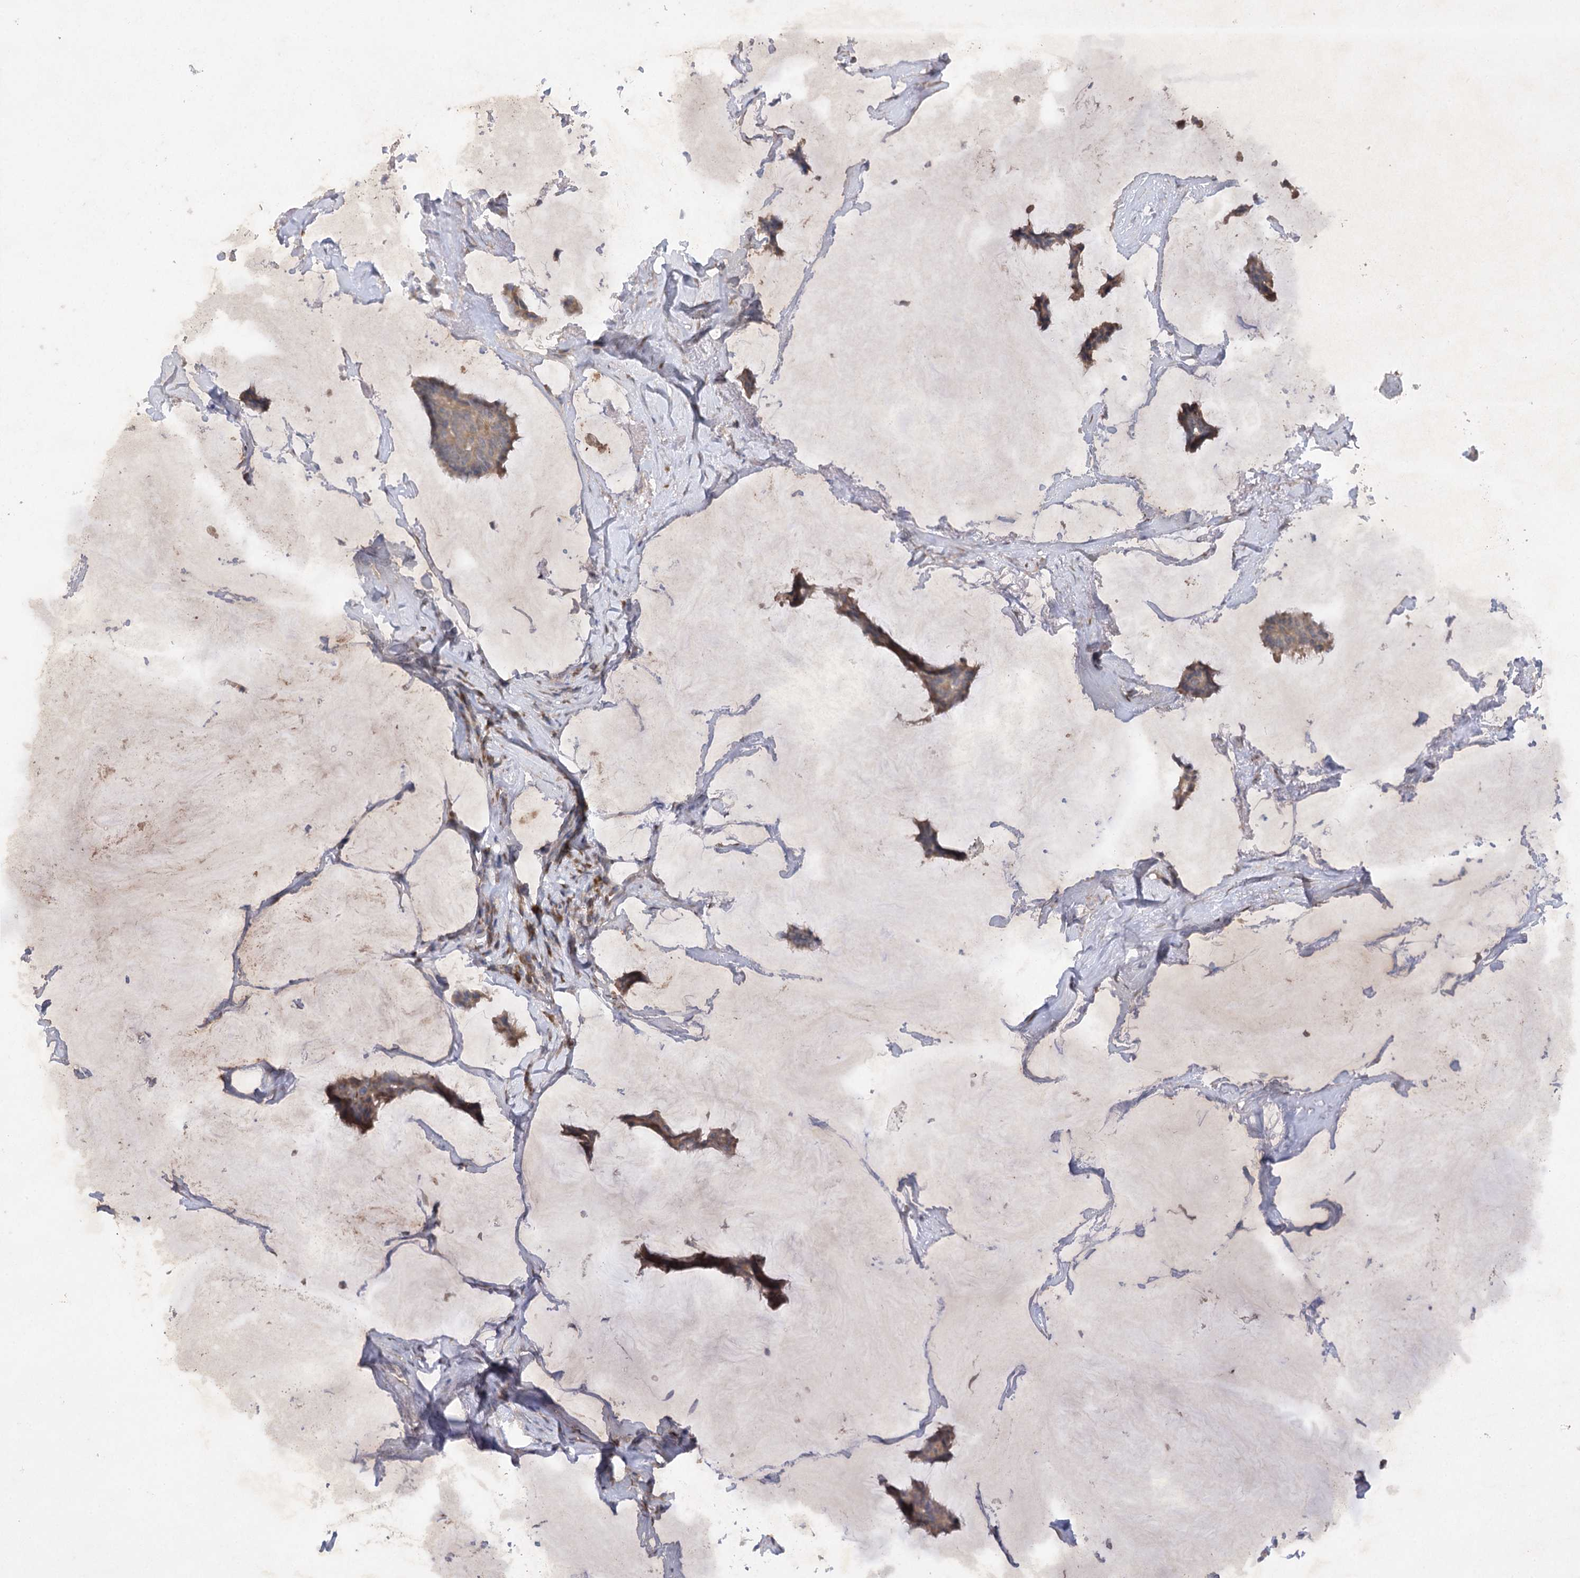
{"staining": {"intensity": "moderate", "quantity": ">75%", "location": "cytoplasmic/membranous"}, "tissue": "breast cancer", "cell_type": "Tumor cells", "image_type": "cancer", "snomed": [{"axis": "morphology", "description": "Duct carcinoma"}, {"axis": "topography", "description": "Breast"}], "caption": "Immunohistochemistry (IHC) histopathology image of neoplastic tissue: breast cancer (infiltrating ductal carcinoma) stained using IHC displays medium levels of moderate protein expression localized specifically in the cytoplasmic/membranous of tumor cells, appearing as a cytoplasmic/membranous brown color.", "gene": "TRAF3IP1", "patient": {"sex": "female", "age": 93}}